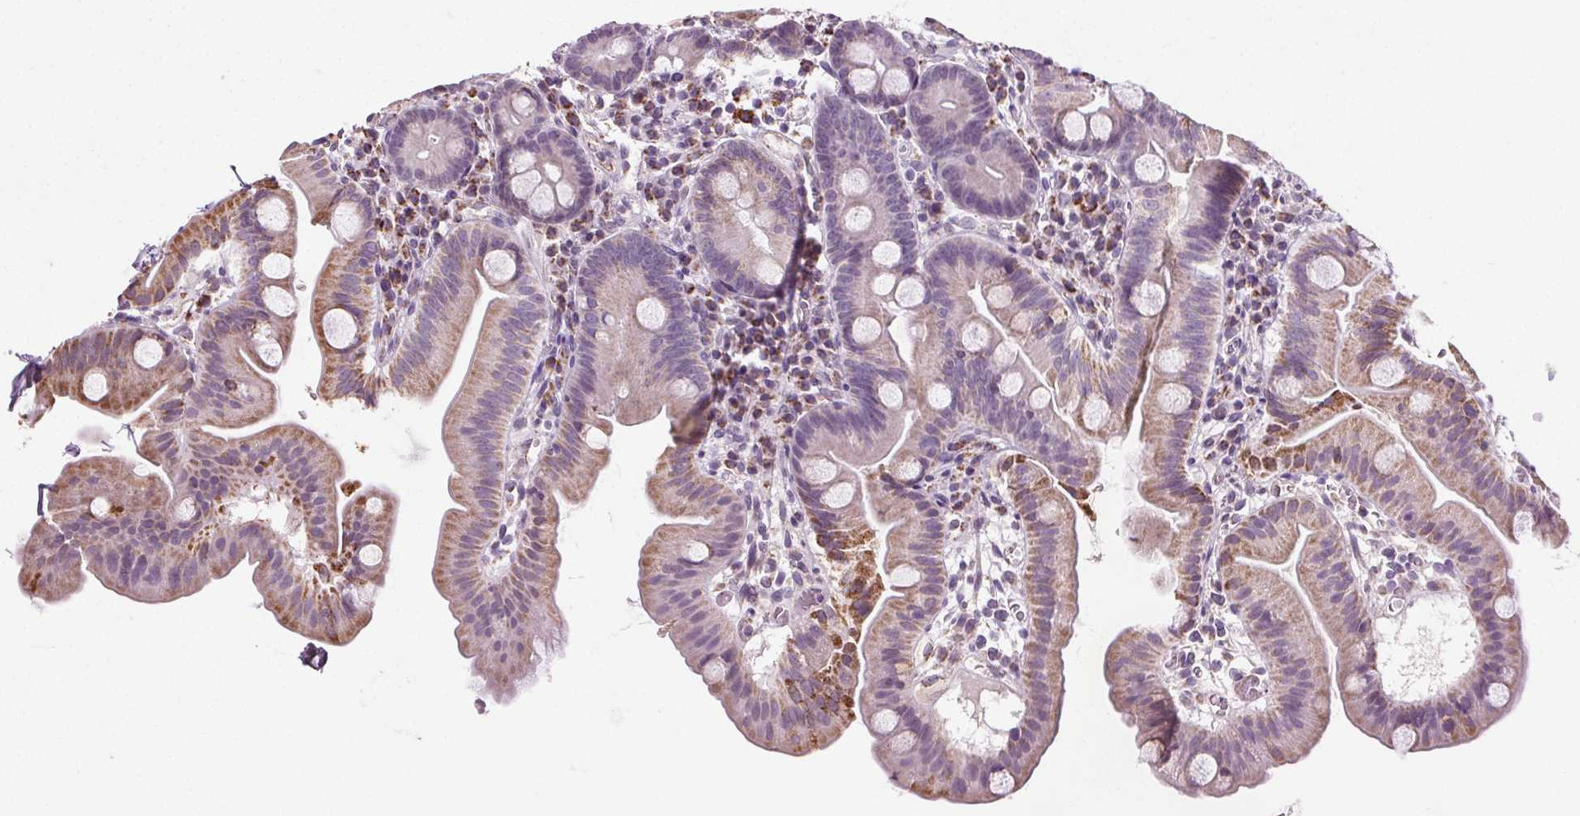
{"staining": {"intensity": "moderate", "quantity": "<25%", "location": "cytoplasmic/membranous"}, "tissue": "duodenum", "cell_type": "Glandular cells", "image_type": "normal", "snomed": [{"axis": "morphology", "description": "Normal tissue, NOS"}, {"axis": "topography", "description": "Duodenum"}], "caption": "The image shows staining of unremarkable duodenum, revealing moderate cytoplasmic/membranous protein staining (brown color) within glandular cells.", "gene": "LFNG", "patient": {"sex": "male", "age": 59}}